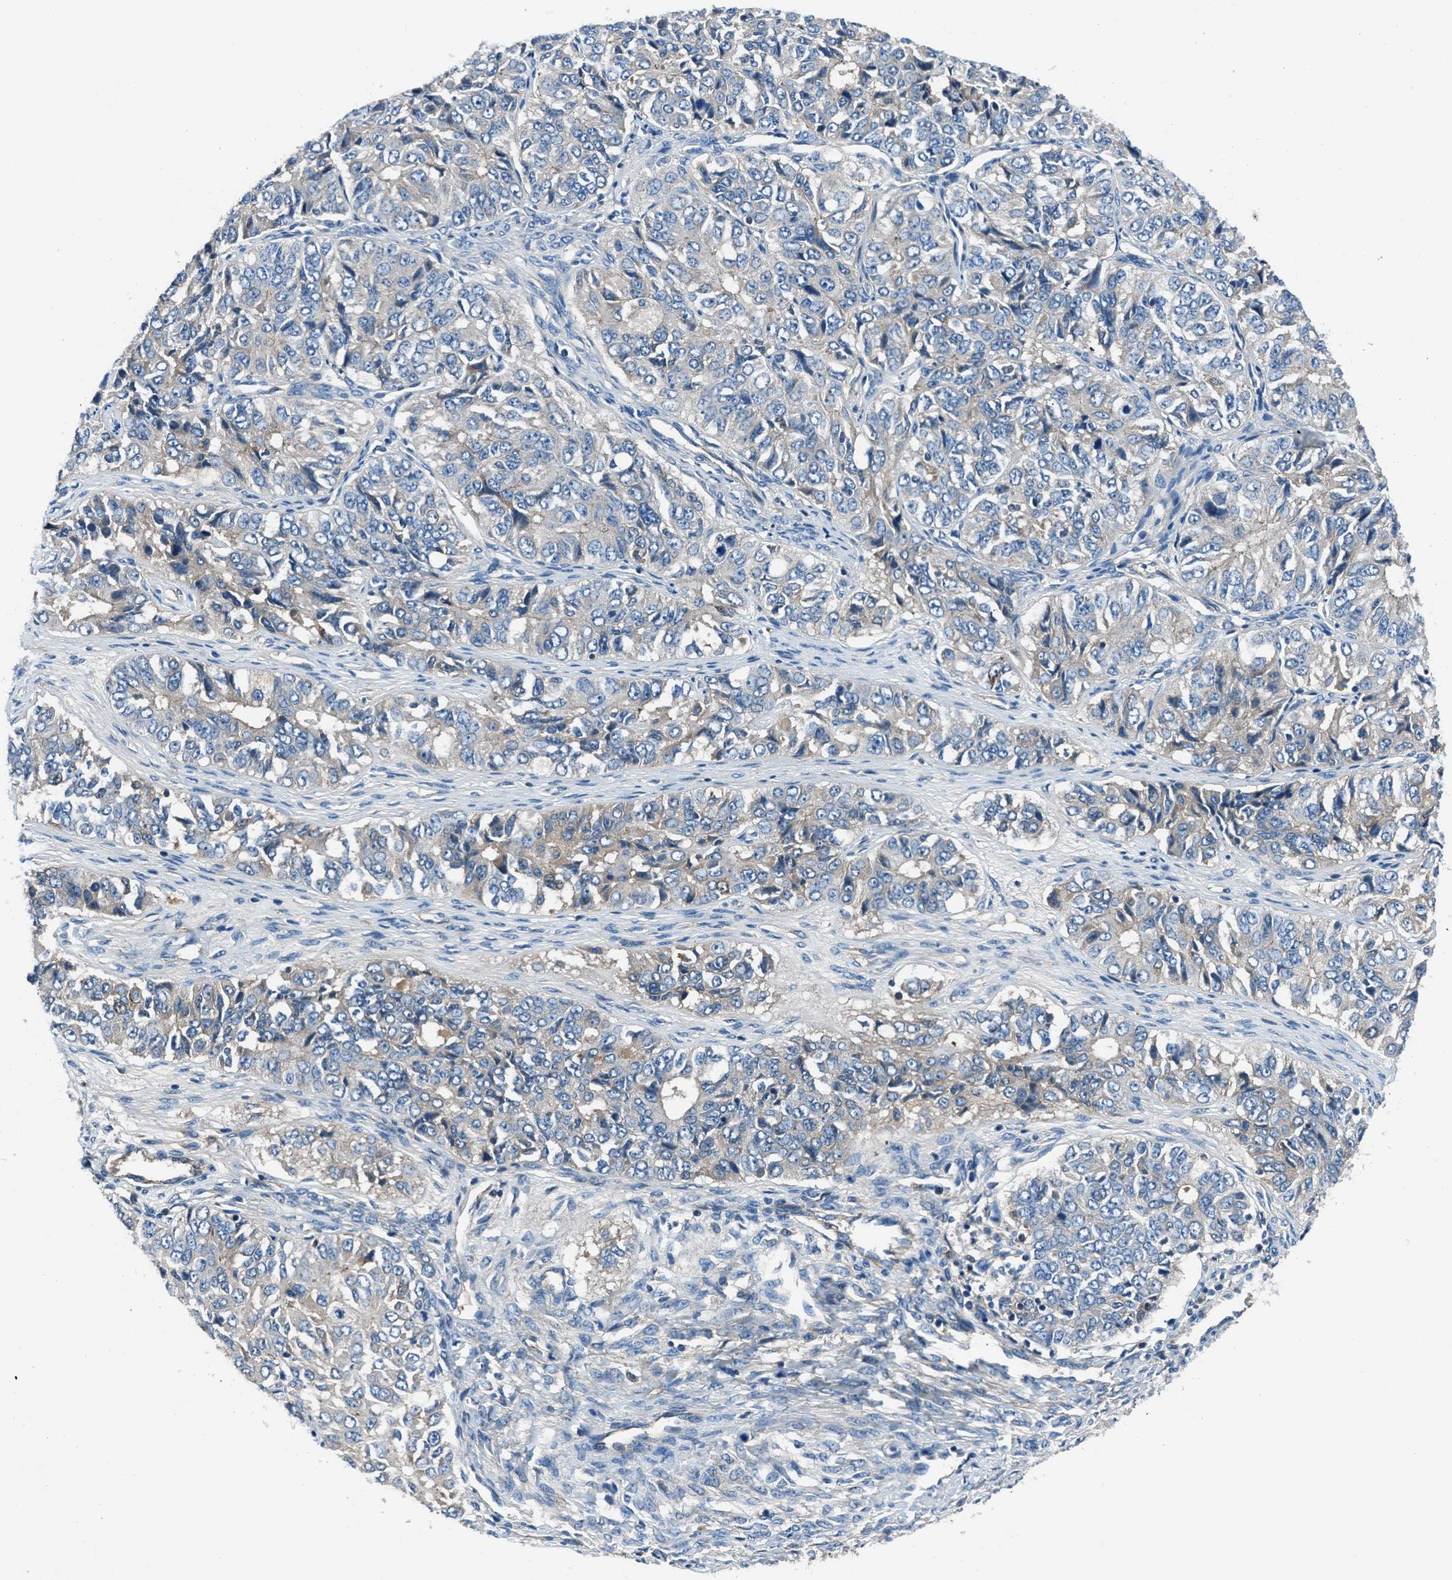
{"staining": {"intensity": "negative", "quantity": "none", "location": "none"}, "tissue": "ovarian cancer", "cell_type": "Tumor cells", "image_type": "cancer", "snomed": [{"axis": "morphology", "description": "Carcinoma, endometroid"}, {"axis": "topography", "description": "Ovary"}], "caption": "This image is of ovarian endometroid carcinoma stained with immunohistochemistry (IHC) to label a protein in brown with the nuclei are counter-stained blue. There is no expression in tumor cells.", "gene": "SLC38A6", "patient": {"sex": "female", "age": 51}}